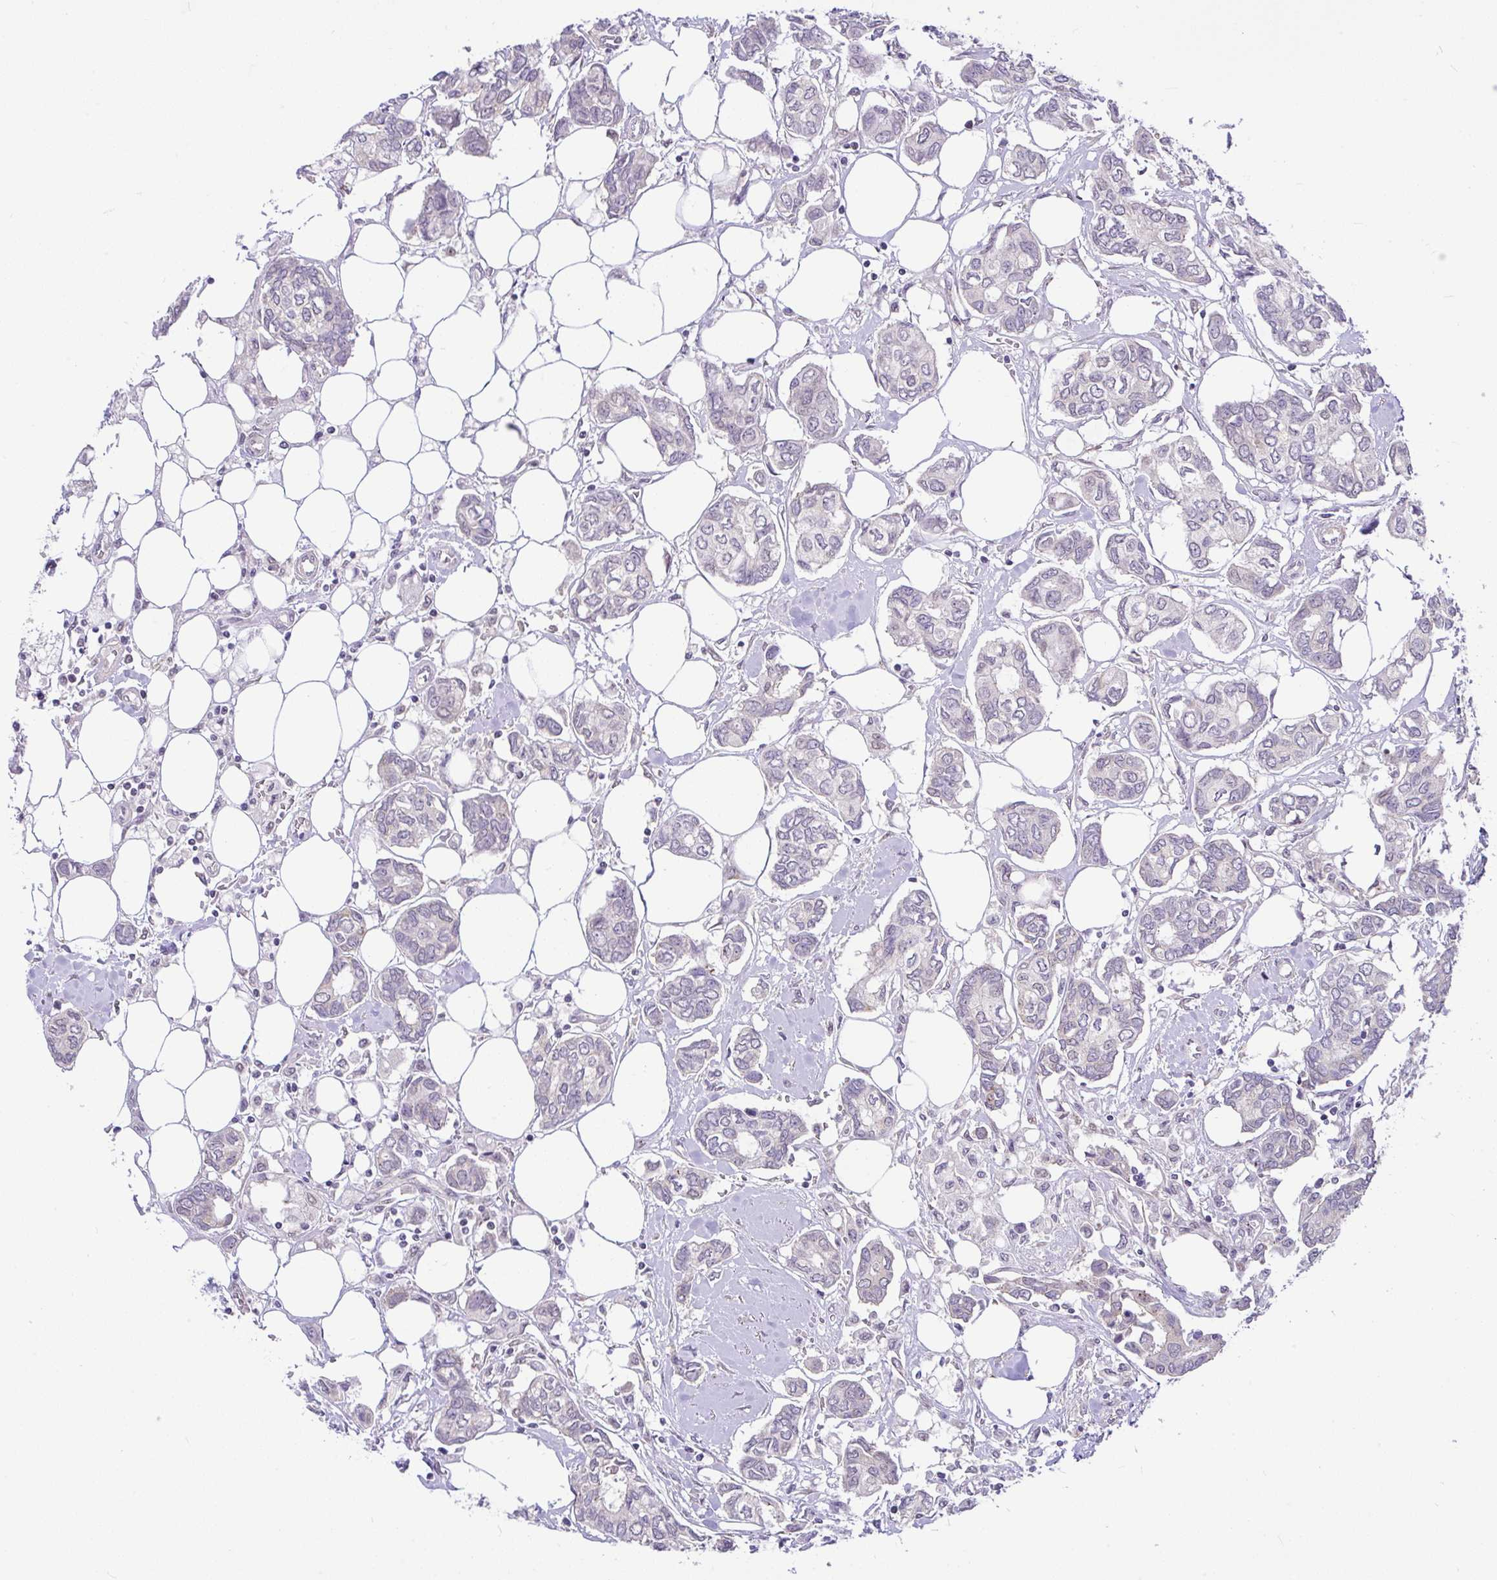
{"staining": {"intensity": "negative", "quantity": "none", "location": "none"}, "tissue": "breast cancer", "cell_type": "Tumor cells", "image_type": "cancer", "snomed": [{"axis": "morphology", "description": "Duct carcinoma"}, {"axis": "topography", "description": "Breast"}], "caption": "IHC micrograph of neoplastic tissue: human intraductal carcinoma (breast) stained with DAB (3,3'-diaminobenzidine) demonstrates no significant protein staining in tumor cells.", "gene": "PYCR2", "patient": {"sex": "female", "age": 73}}